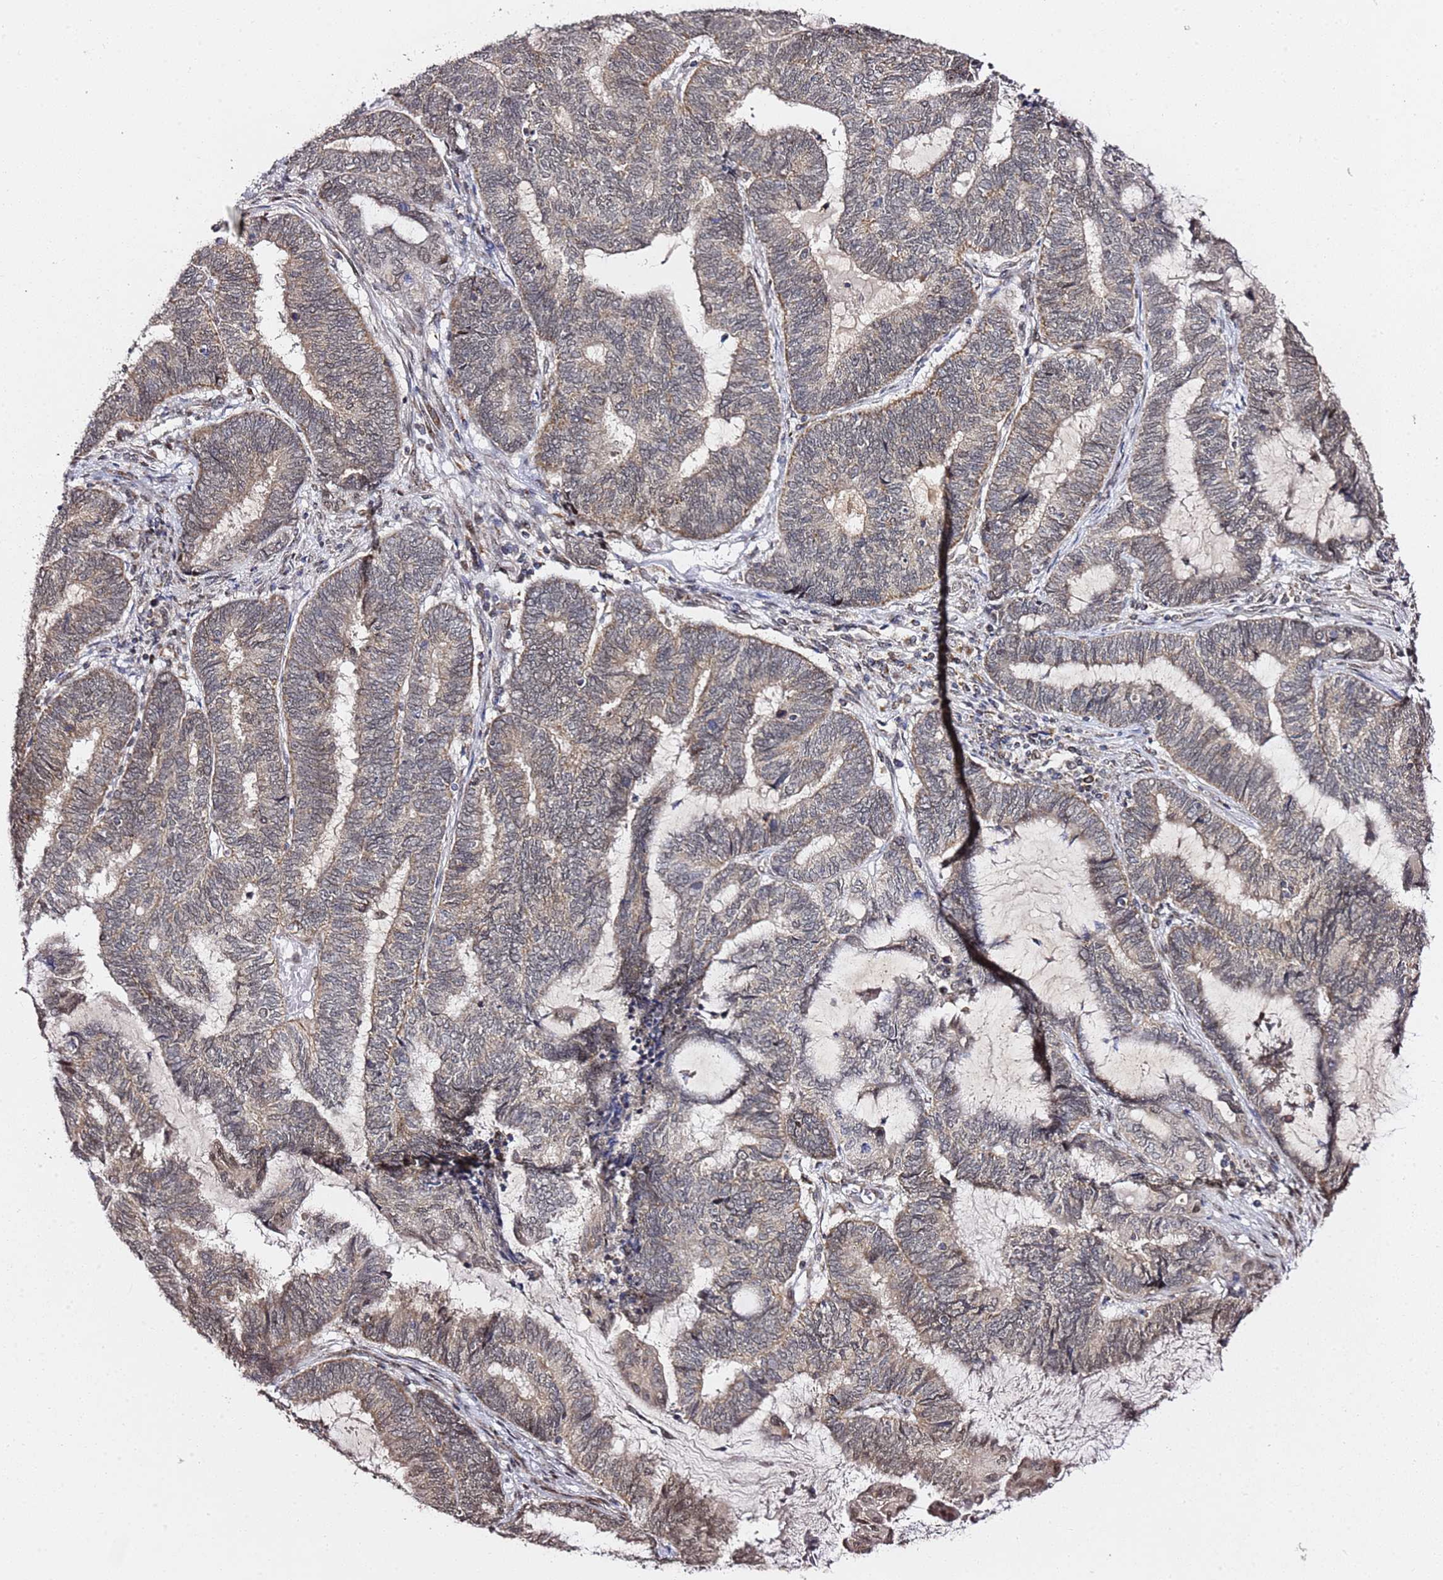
{"staining": {"intensity": "moderate", "quantity": "<25%", "location": "cytoplasmic/membranous"}, "tissue": "endometrial cancer", "cell_type": "Tumor cells", "image_type": "cancer", "snomed": [{"axis": "morphology", "description": "Adenocarcinoma, NOS"}, {"axis": "topography", "description": "Uterus"}, {"axis": "topography", "description": "Endometrium"}], "caption": "A brown stain highlights moderate cytoplasmic/membranous staining of a protein in endometrial cancer (adenocarcinoma) tumor cells.", "gene": "TP53AIP1", "patient": {"sex": "female", "age": 70}}